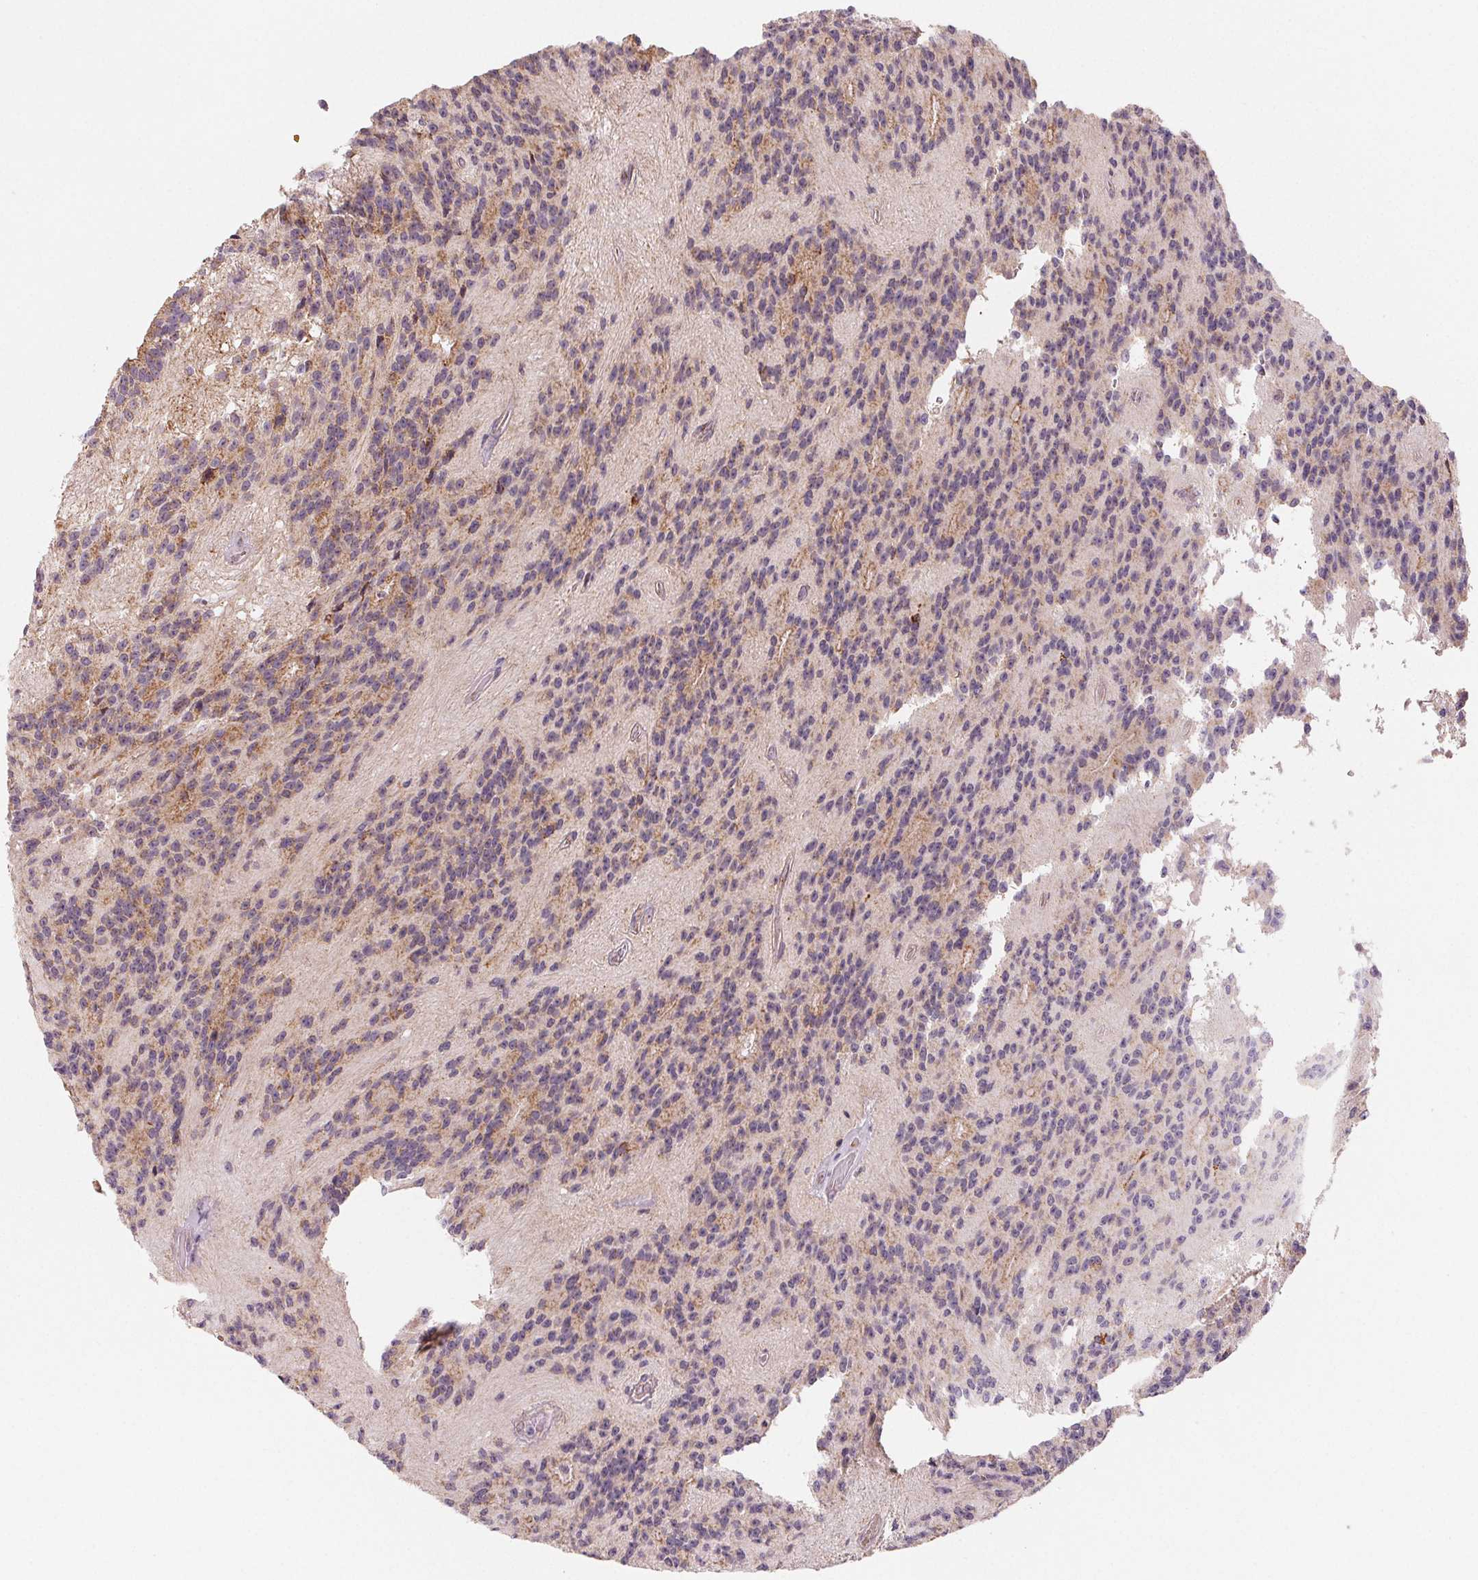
{"staining": {"intensity": "weak", "quantity": "25%-75%", "location": "cytoplasmic/membranous"}, "tissue": "glioma", "cell_type": "Tumor cells", "image_type": "cancer", "snomed": [{"axis": "morphology", "description": "Glioma, malignant, Low grade"}, {"axis": "topography", "description": "Brain"}], "caption": "About 25%-75% of tumor cells in human glioma exhibit weak cytoplasmic/membranous protein positivity as visualized by brown immunohistochemical staining.", "gene": "HINT2", "patient": {"sex": "male", "age": 31}}